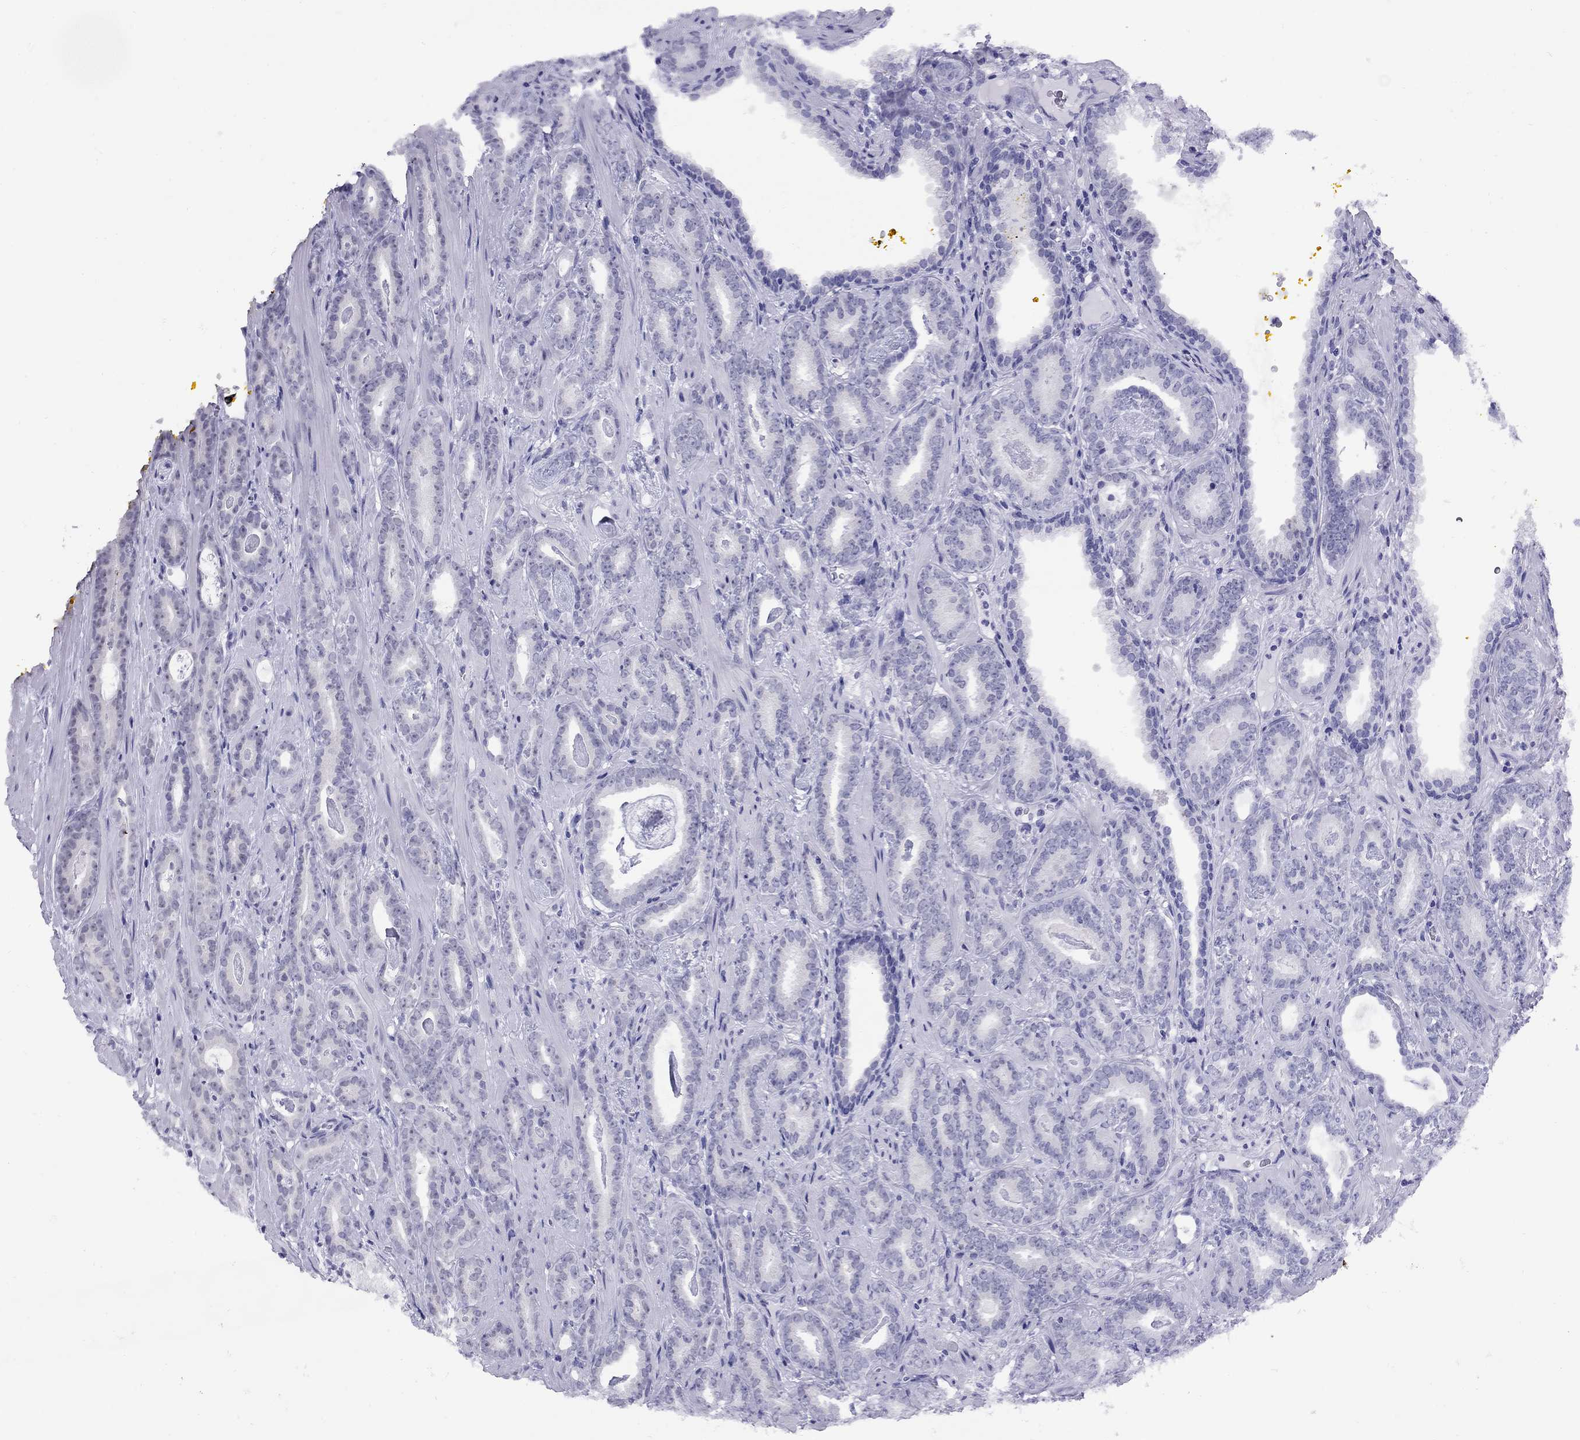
{"staining": {"intensity": "negative", "quantity": "none", "location": "none"}, "tissue": "prostate cancer", "cell_type": "Tumor cells", "image_type": "cancer", "snomed": [{"axis": "morphology", "description": "Adenocarcinoma, Medium grade"}, {"axis": "topography", "description": "Prostate and seminal vesicle, NOS"}, {"axis": "topography", "description": "Prostate"}], "caption": "This is an immunohistochemistry histopathology image of prostate adenocarcinoma (medium-grade). There is no positivity in tumor cells.", "gene": "LYAR", "patient": {"sex": "male", "age": 54}}